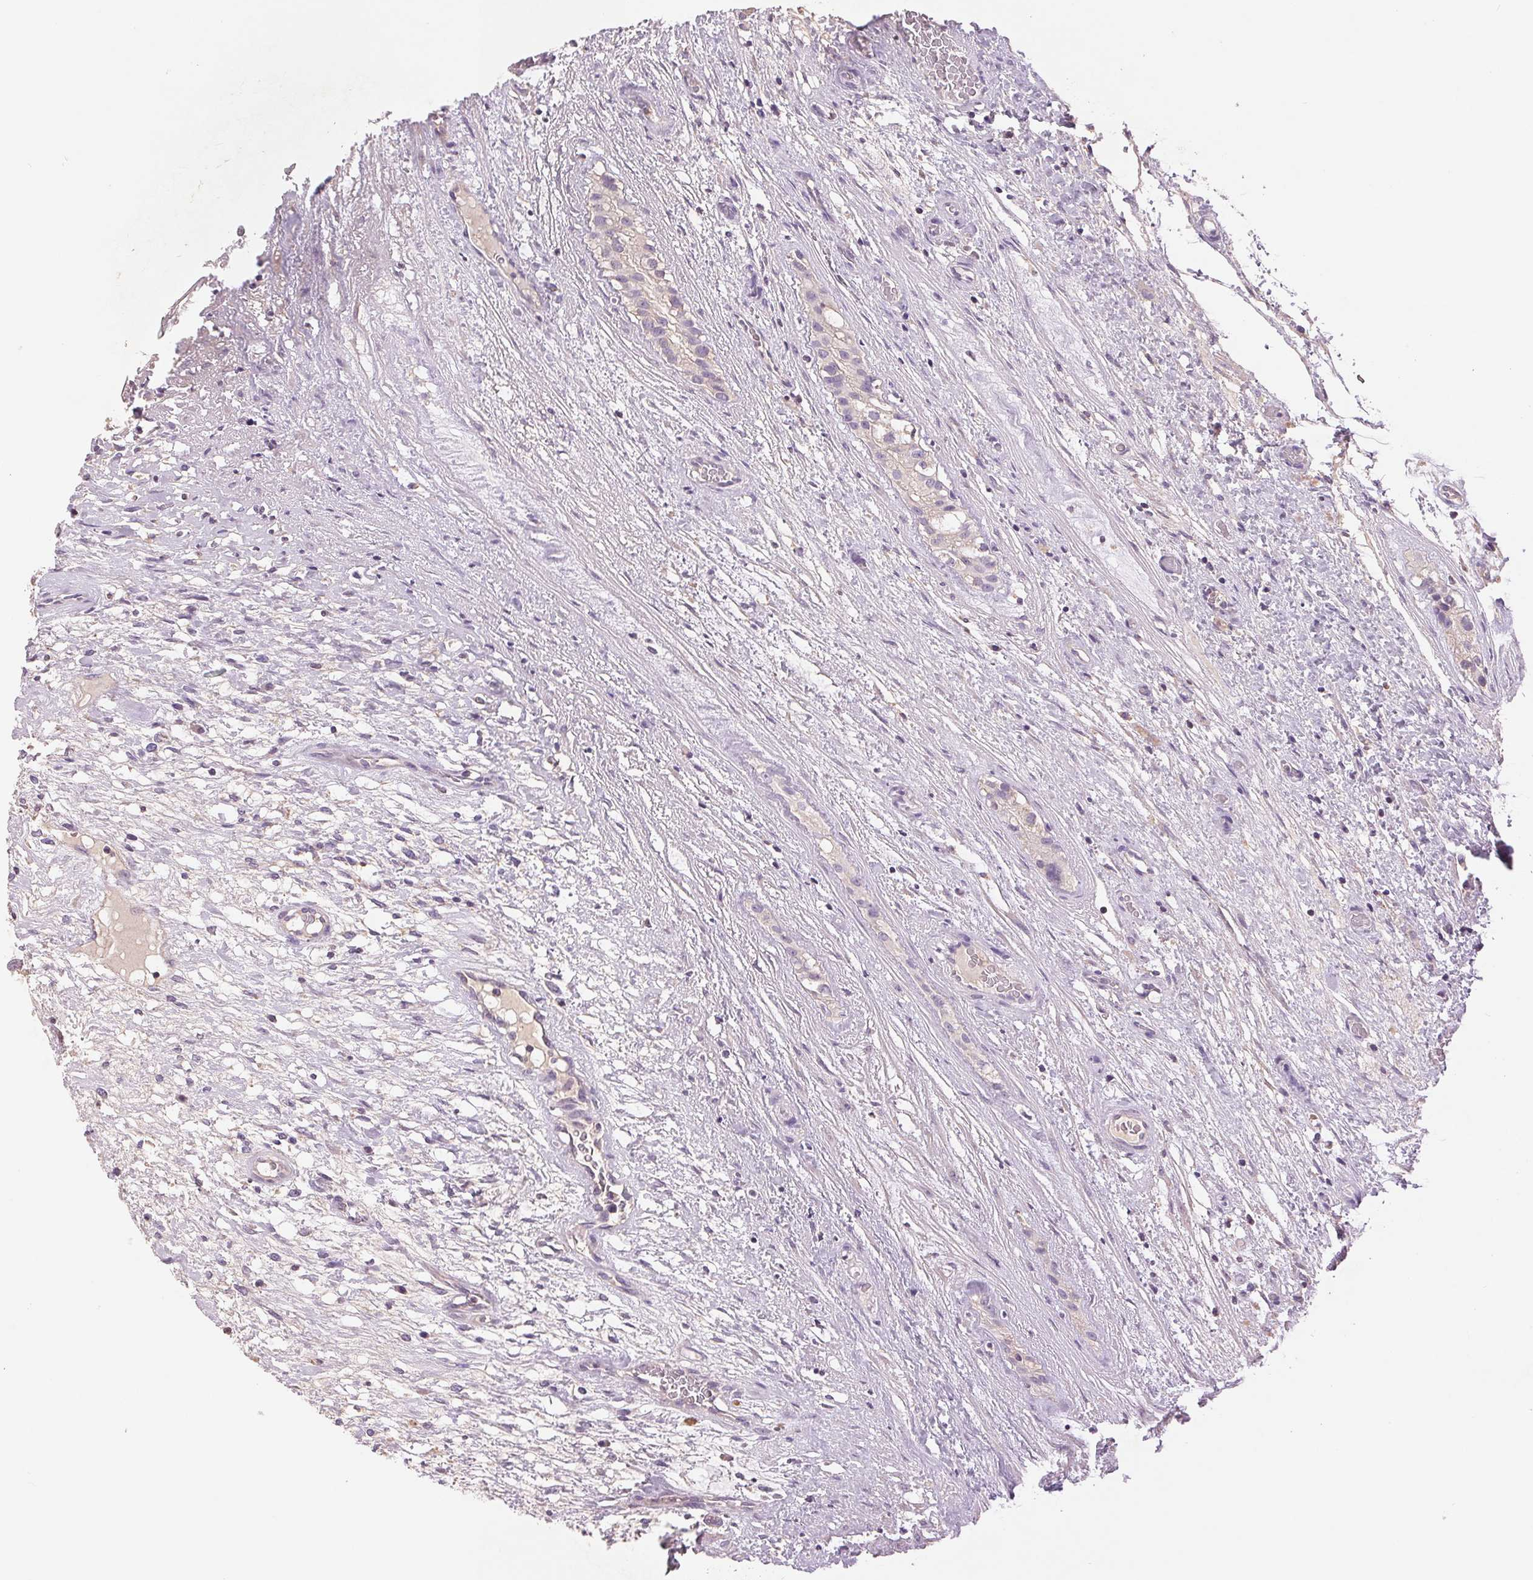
{"staining": {"intensity": "negative", "quantity": "none", "location": "none"}, "tissue": "testis cancer", "cell_type": "Tumor cells", "image_type": "cancer", "snomed": [{"axis": "morphology", "description": "Carcinoma, Embryonal, NOS"}, {"axis": "topography", "description": "Testis"}], "caption": "A photomicrograph of testis cancer stained for a protein demonstrates no brown staining in tumor cells. (DAB immunohistochemistry (IHC) visualized using brightfield microscopy, high magnification).", "gene": "FXYD4", "patient": {"sex": "male", "age": 26}}